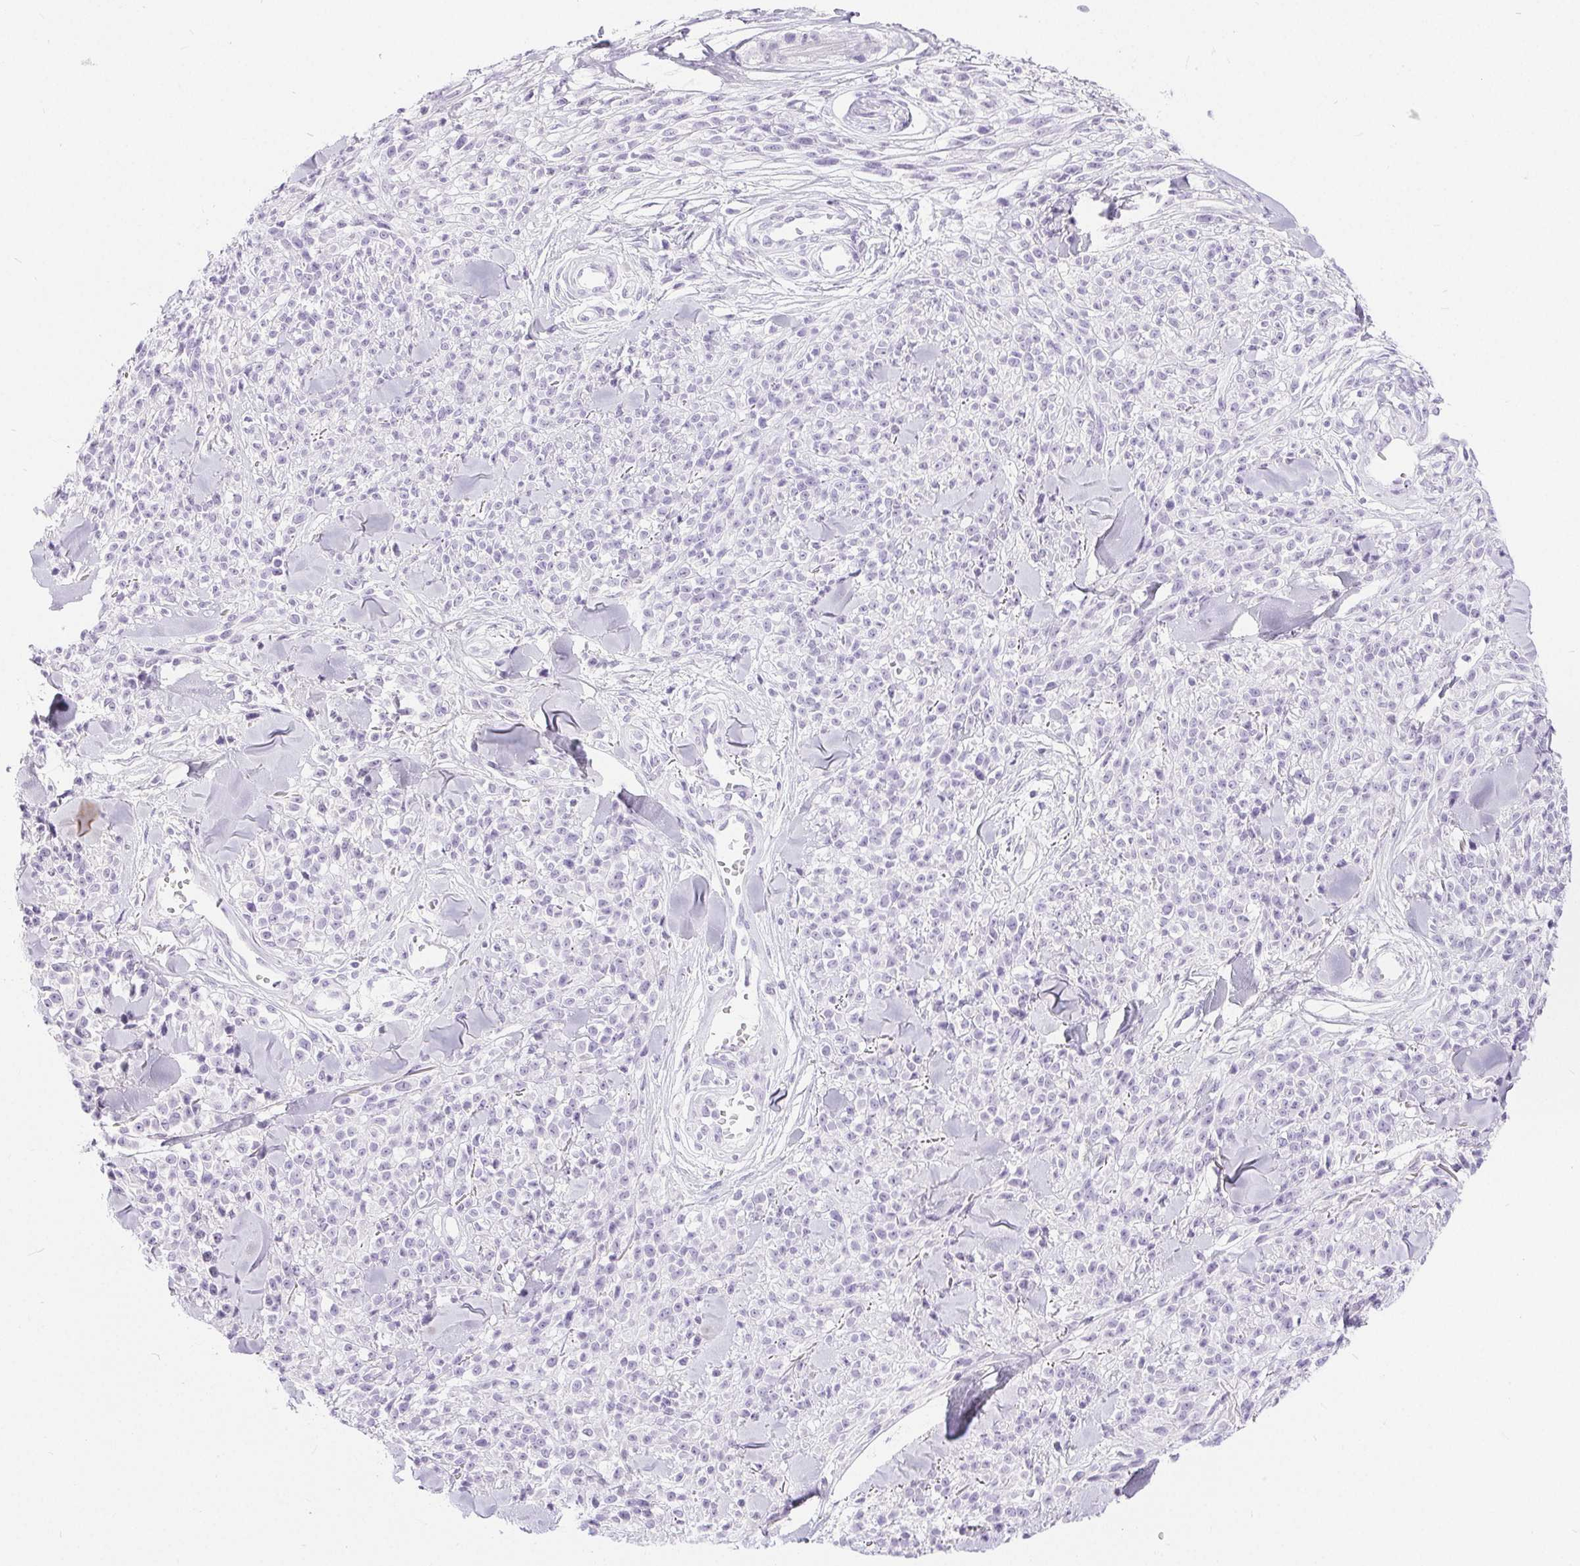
{"staining": {"intensity": "negative", "quantity": "none", "location": "none"}, "tissue": "melanoma", "cell_type": "Tumor cells", "image_type": "cancer", "snomed": [{"axis": "morphology", "description": "Malignant melanoma, NOS"}, {"axis": "topography", "description": "Skin"}, {"axis": "topography", "description": "Skin of trunk"}], "caption": "An image of human melanoma is negative for staining in tumor cells. The staining is performed using DAB brown chromogen with nuclei counter-stained in using hematoxylin.", "gene": "XDH", "patient": {"sex": "male", "age": 74}}